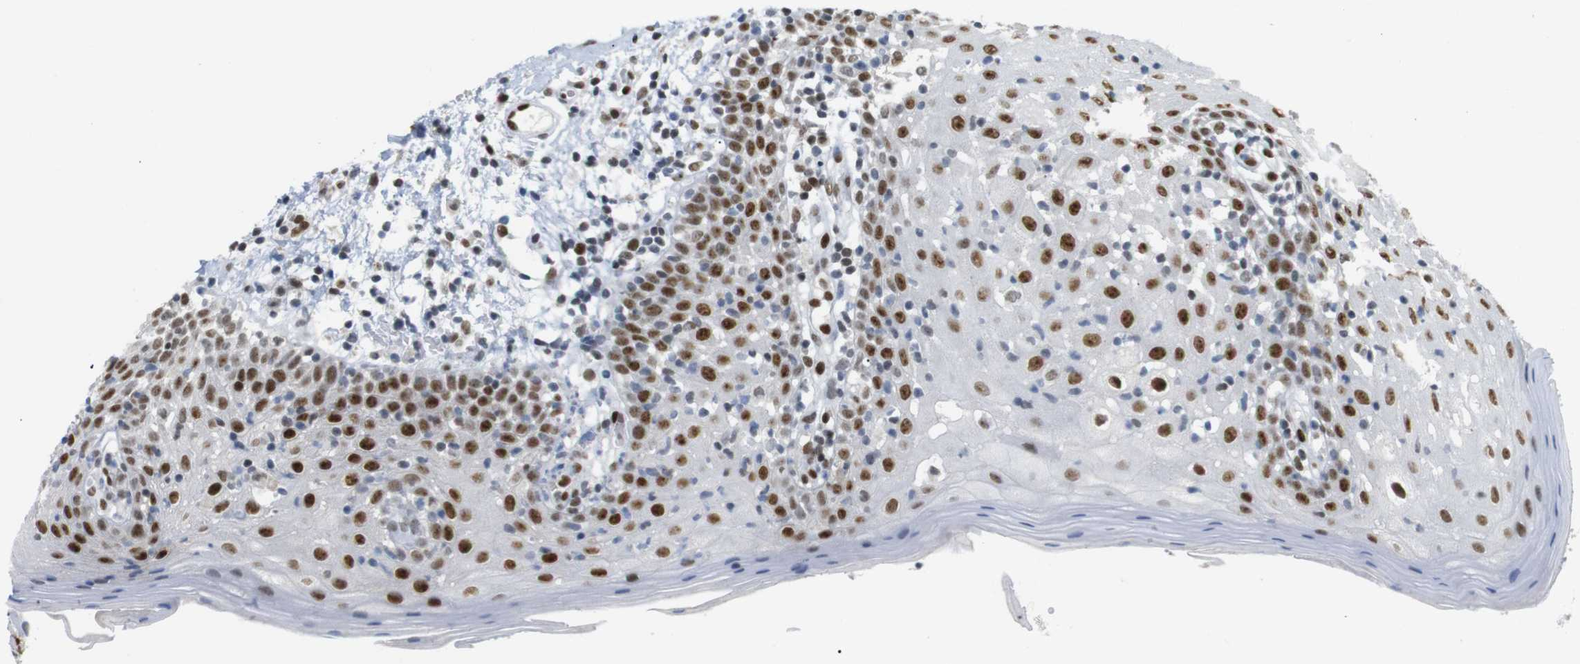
{"staining": {"intensity": "strong", "quantity": ">75%", "location": "nuclear"}, "tissue": "oral mucosa", "cell_type": "Squamous epithelial cells", "image_type": "normal", "snomed": [{"axis": "morphology", "description": "Normal tissue, NOS"}, {"axis": "morphology", "description": "Squamous cell carcinoma, NOS"}, {"axis": "topography", "description": "Skeletal muscle"}, {"axis": "topography", "description": "Oral tissue"}], "caption": "Immunohistochemistry (IHC) photomicrograph of unremarkable oral mucosa: oral mucosa stained using immunohistochemistry displays high levels of strong protein expression localized specifically in the nuclear of squamous epithelial cells, appearing as a nuclear brown color.", "gene": "RIOX2", "patient": {"sex": "male", "age": 71}}